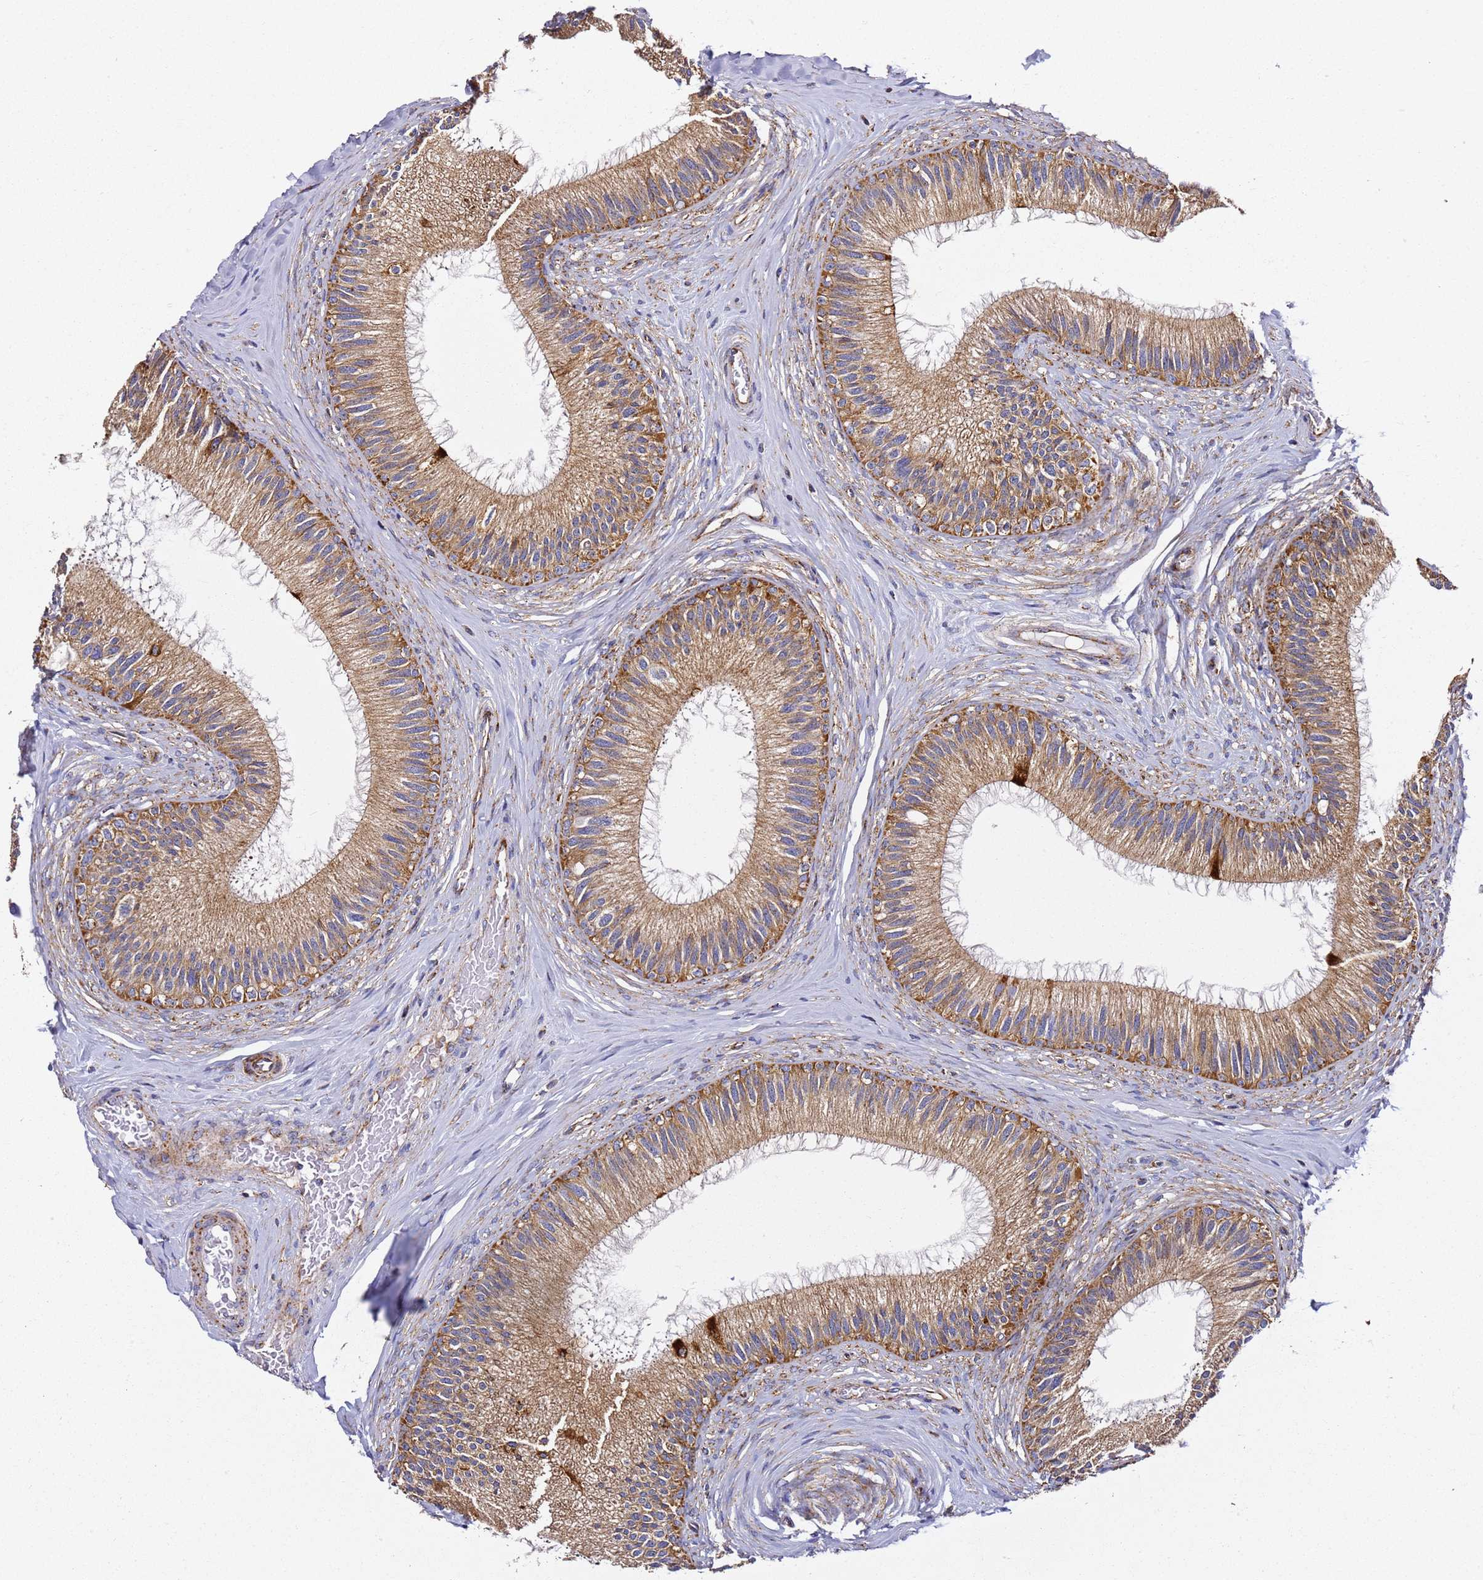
{"staining": {"intensity": "moderate", "quantity": ">75%", "location": "cytoplasmic/membranous"}, "tissue": "epididymis", "cell_type": "Glandular cells", "image_type": "normal", "snomed": [{"axis": "morphology", "description": "Normal tissue, NOS"}, {"axis": "topography", "description": "Epididymis"}], "caption": "A high-resolution micrograph shows immunohistochemistry staining of unremarkable epididymis, which displays moderate cytoplasmic/membranous expression in about >75% of glandular cells. Using DAB (3,3'-diaminobenzidine) (brown) and hematoxylin (blue) stains, captured at high magnification using brightfield microscopy.", "gene": "NDUFA3", "patient": {"sex": "male", "age": 27}}